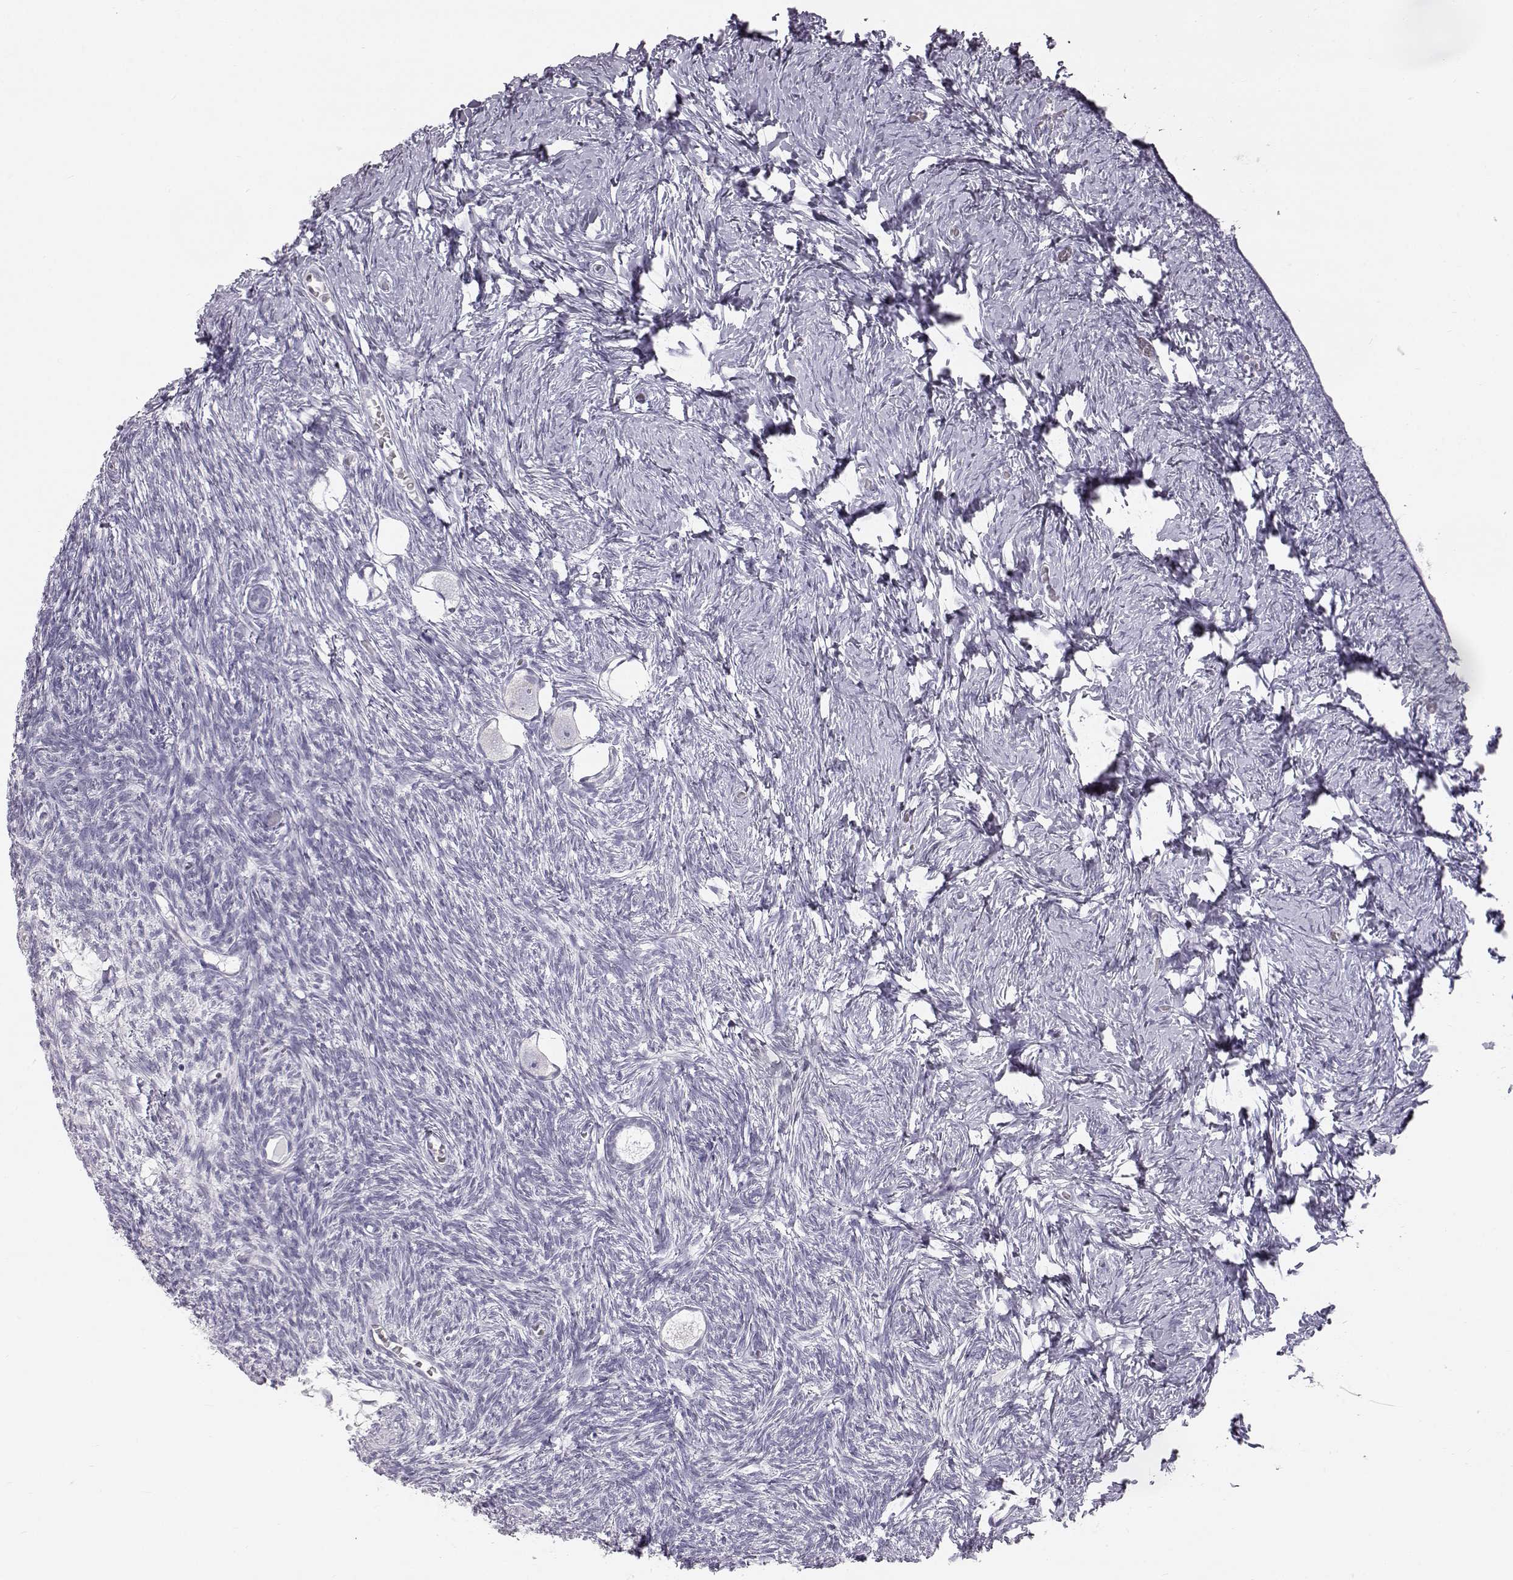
{"staining": {"intensity": "negative", "quantity": "none", "location": "none"}, "tissue": "ovary", "cell_type": "Follicle cells", "image_type": "normal", "snomed": [{"axis": "morphology", "description": "Normal tissue, NOS"}, {"axis": "topography", "description": "Ovary"}], "caption": "Benign ovary was stained to show a protein in brown. There is no significant expression in follicle cells. The staining was performed using DAB (3,3'-diaminobenzidine) to visualize the protein expression in brown, while the nuclei were stained in blue with hematoxylin (Magnification: 20x).", "gene": "KRT31", "patient": {"sex": "female", "age": 27}}